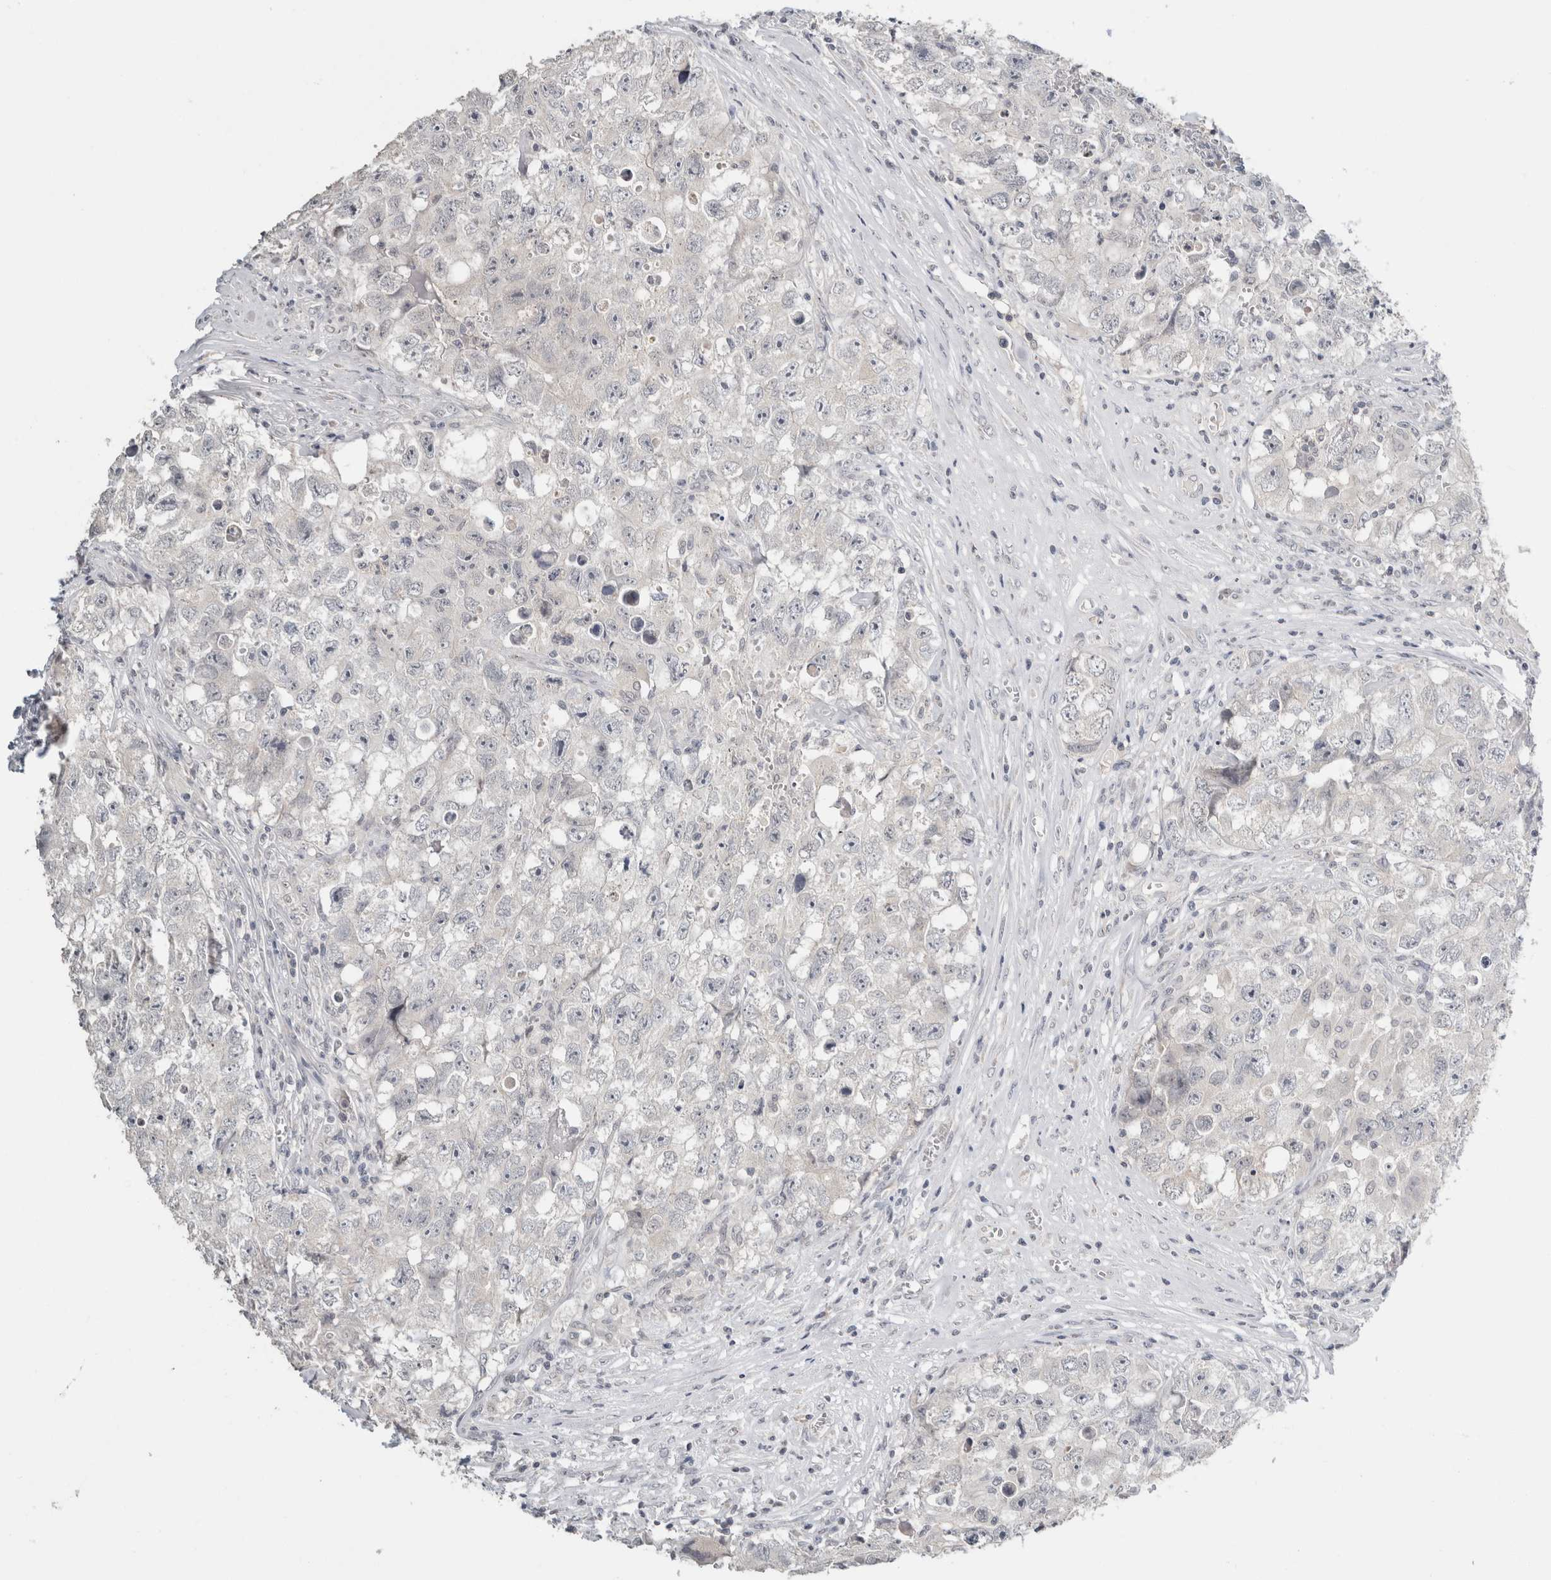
{"staining": {"intensity": "negative", "quantity": "none", "location": "none"}, "tissue": "testis cancer", "cell_type": "Tumor cells", "image_type": "cancer", "snomed": [{"axis": "morphology", "description": "Seminoma, NOS"}, {"axis": "morphology", "description": "Carcinoma, Embryonal, NOS"}, {"axis": "topography", "description": "Testis"}], "caption": "Tumor cells are negative for brown protein staining in embryonal carcinoma (testis).", "gene": "CRAT", "patient": {"sex": "male", "age": 43}}